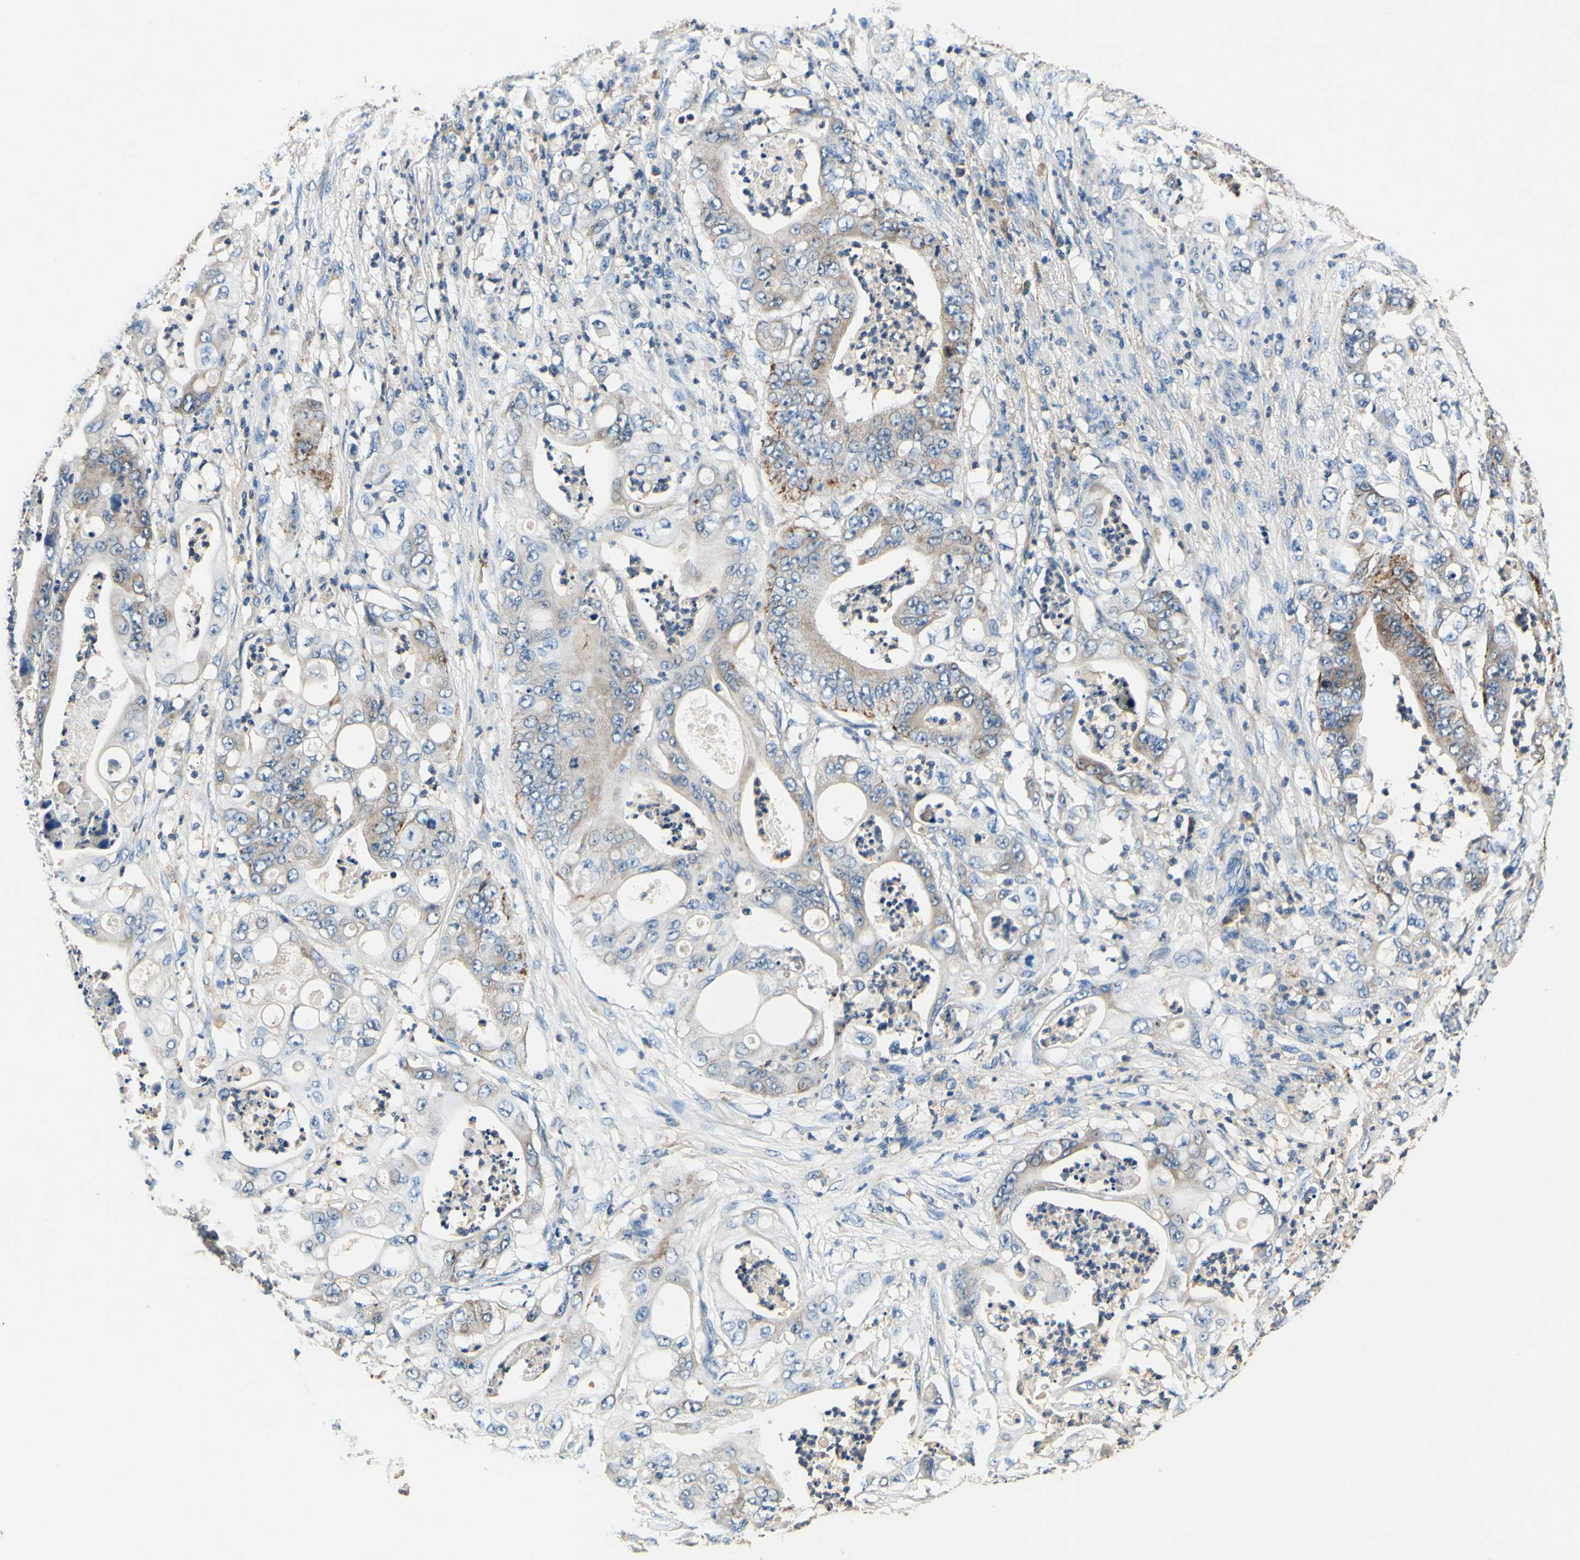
{"staining": {"intensity": "weak", "quantity": "25%-75%", "location": "cytoplasmic/membranous"}, "tissue": "stomach cancer", "cell_type": "Tumor cells", "image_type": "cancer", "snomed": [{"axis": "morphology", "description": "Adenocarcinoma, NOS"}, {"axis": "topography", "description": "Stomach"}], "caption": "High-power microscopy captured an immunohistochemistry (IHC) micrograph of stomach cancer (adenocarcinoma), revealing weak cytoplasmic/membranous expression in approximately 25%-75% of tumor cells. Ihc stains the protein in brown and the nuclei are stained blue.", "gene": "PLA2G4A", "patient": {"sex": "female", "age": 73}}